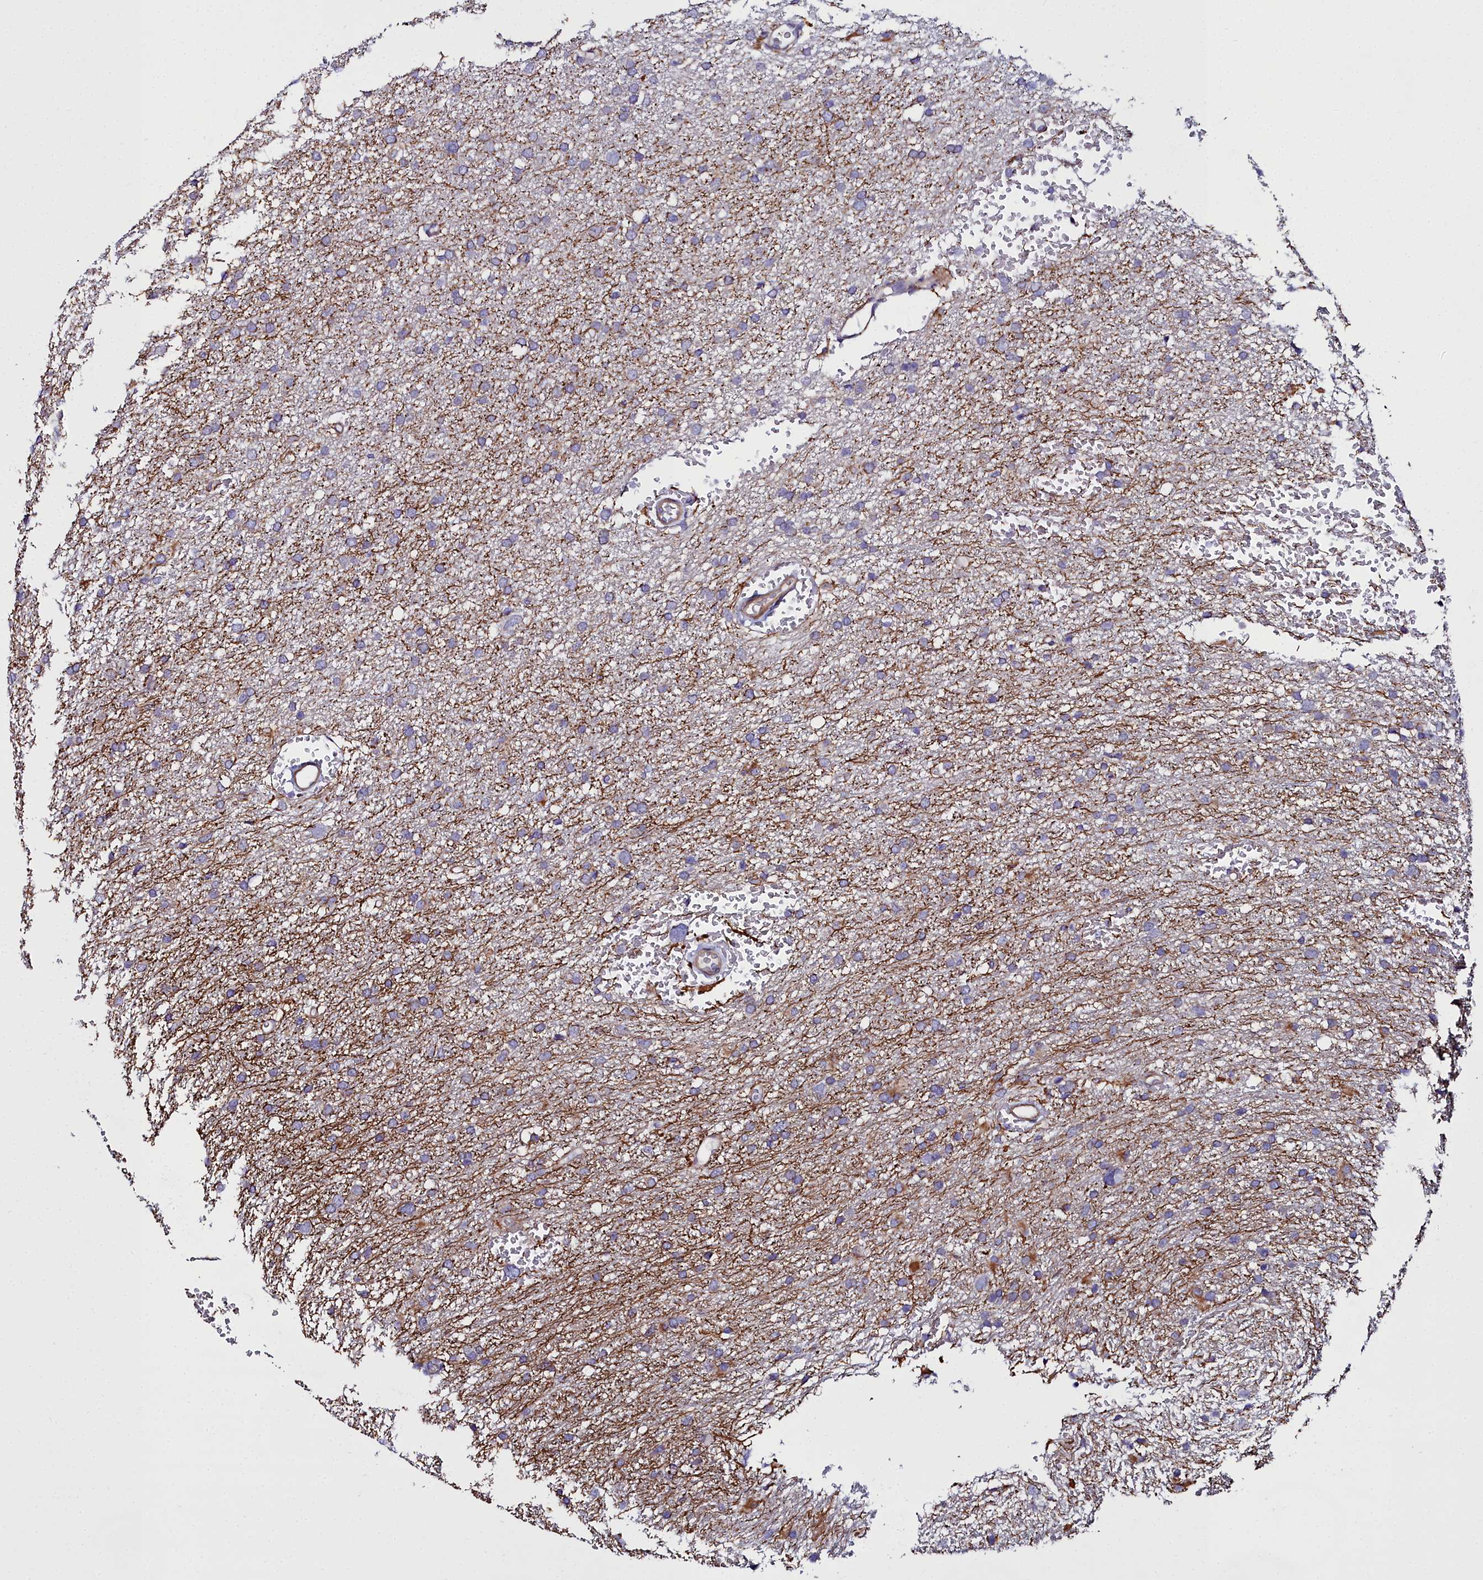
{"staining": {"intensity": "negative", "quantity": "none", "location": "none"}, "tissue": "glioma", "cell_type": "Tumor cells", "image_type": "cancer", "snomed": [{"axis": "morphology", "description": "Glioma, malignant, High grade"}, {"axis": "topography", "description": "Cerebral cortex"}], "caption": "Immunohistochemical staining of high-grade glioma (malignant) shows no significant expression in tumor cells.", "gene": "FADS3", "patient": {"sex": "female", "age": 36}}